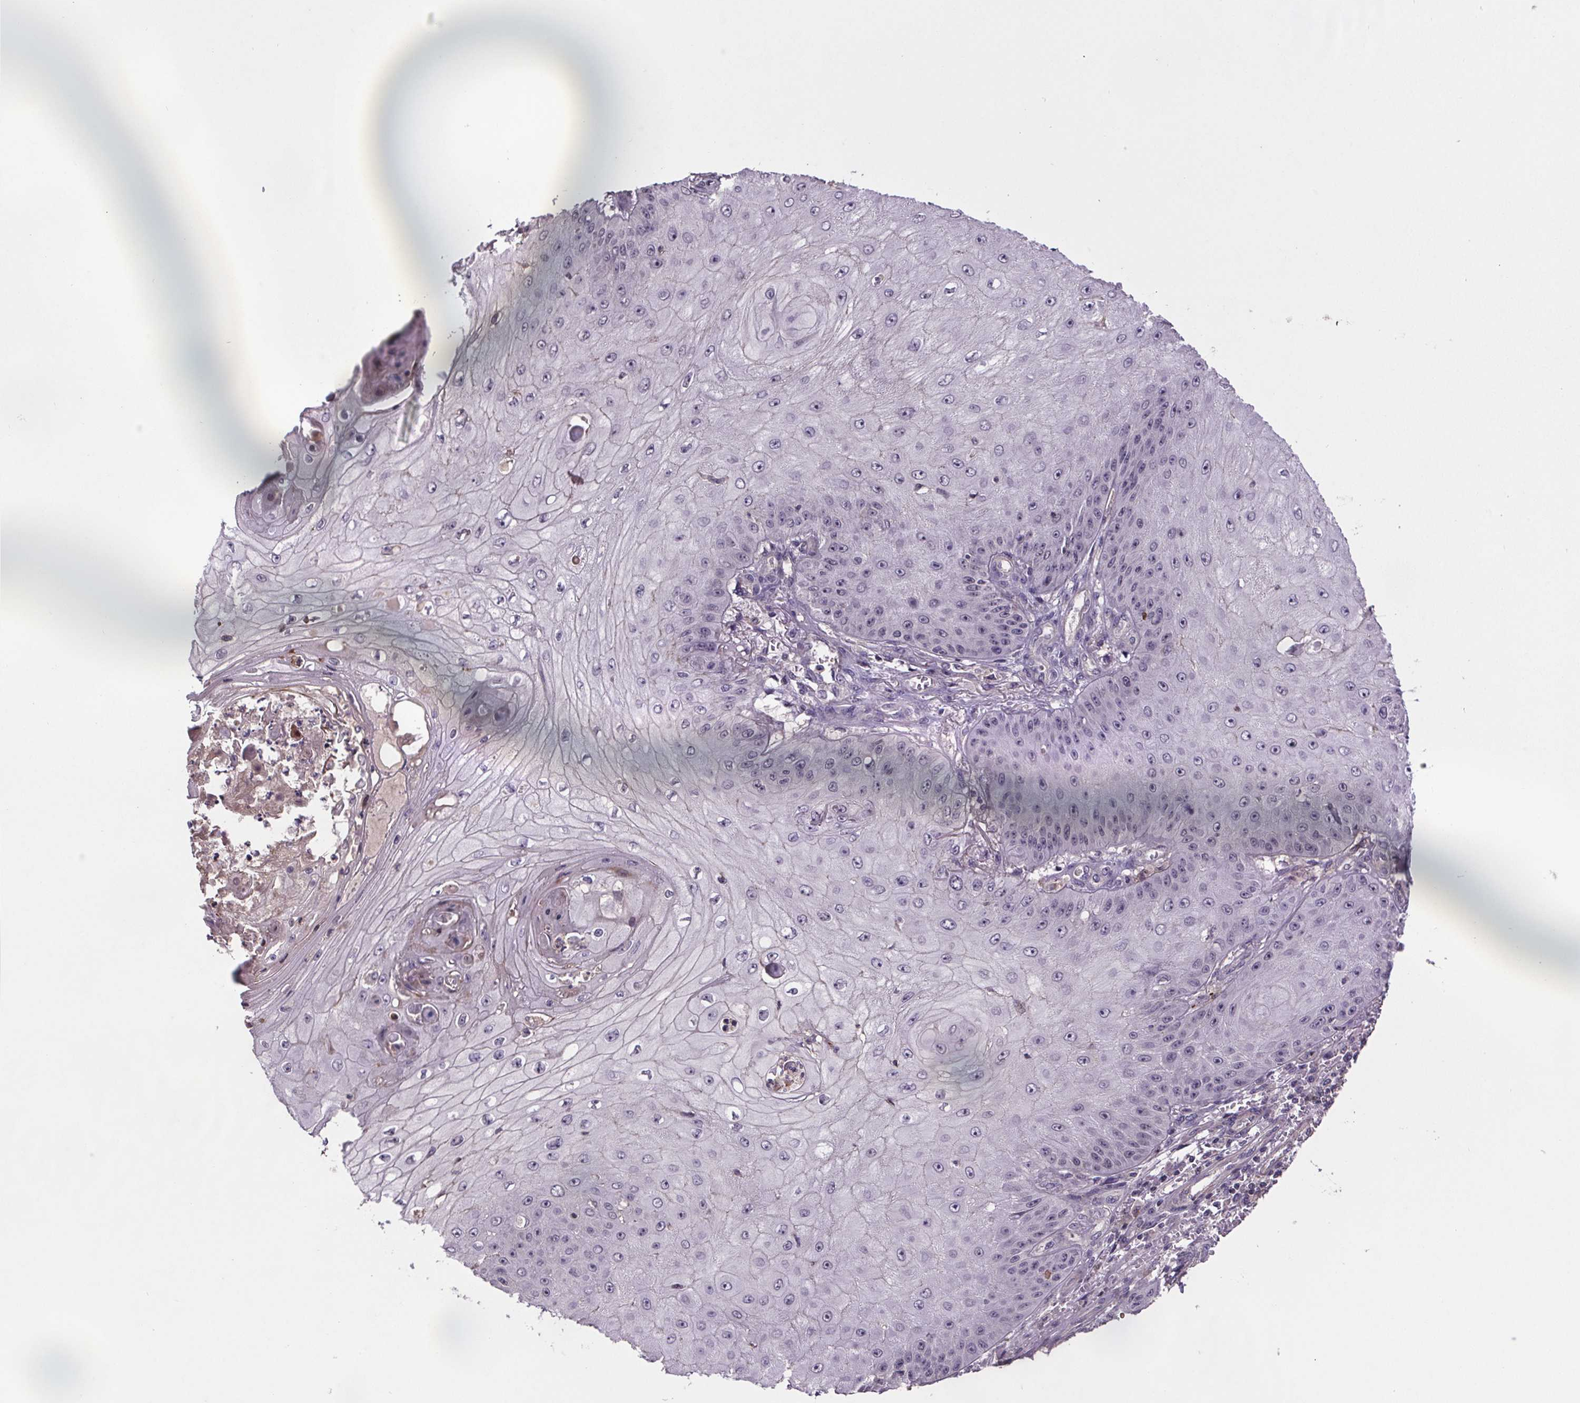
{"staining": {"intensity": "negative", "quantity": "none", "location": "none"}, "tissue": "skin cancer", "cell_type": "Tumor cells", "image_type": "cancer", "snomed": [{"axis": "morphology", "description": "Squamous cell carcinoma, NOS"}, {"axis": "topography", "description": "Skin"}], "caption": "Immunohistochemistry of human skin cancer demonstrates no positivity in tumor cells.", "gene": "CLN3", "patient": {"sex": "male", "age": 70}}